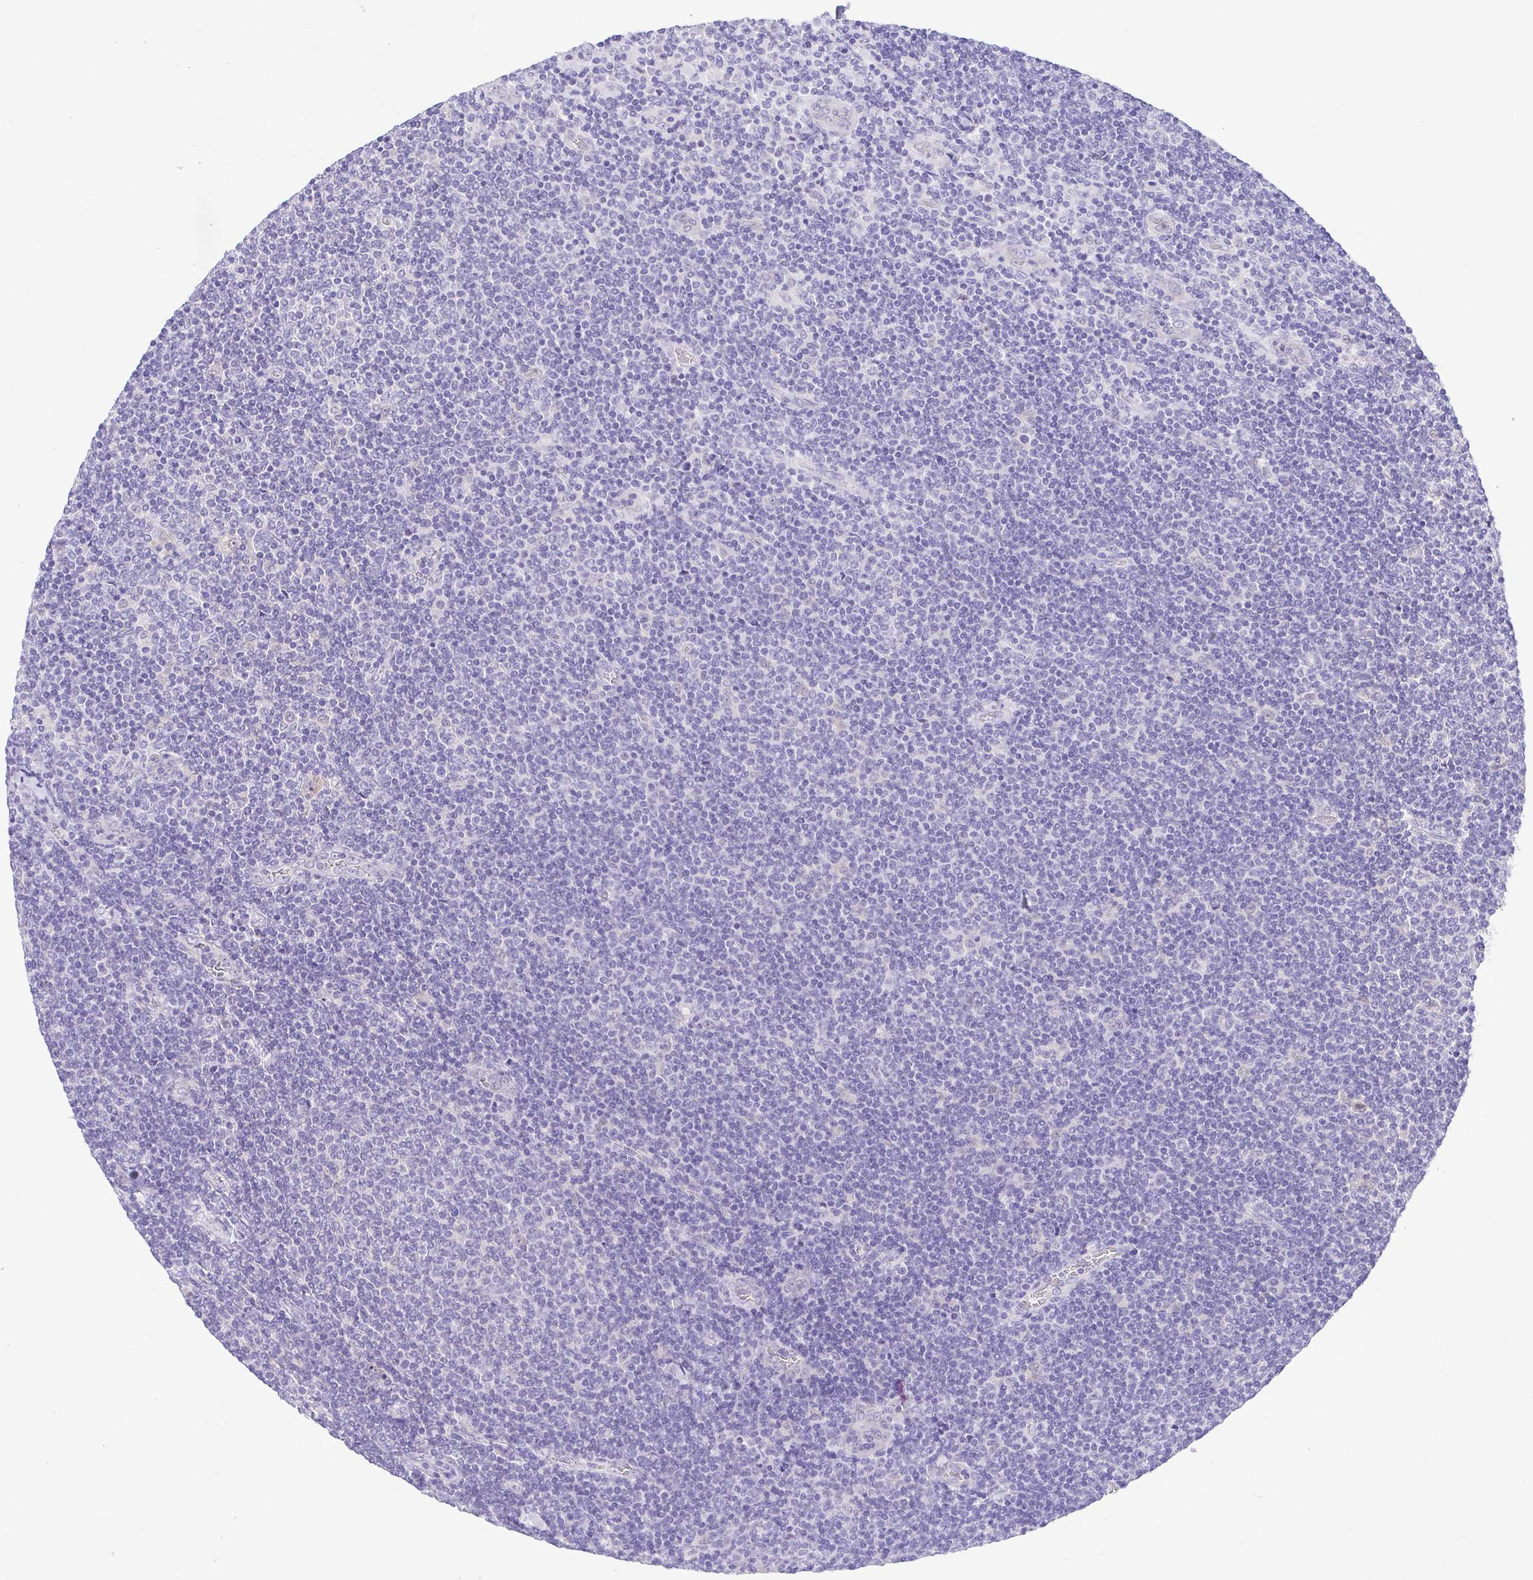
{"staining": {"intensity": "negative", "quantity": "none", "location": "none"}, "tissue": "lymphoma", "cell_type": "Tumor cells", "image_type": "cancer", "snomed": [{"axis": "morphology", "description": "Malignant lymphoma, non-Hodgkin's type, Low grade"}, {"axis": "topography", "description": "Lymph node"}], "caption": "This is an immunohistochemistry micrograph of lymphoma. There is no positivity in tumor cells.", "gene": "EPB42", "patient": {"sex": "male", "age": 52}}